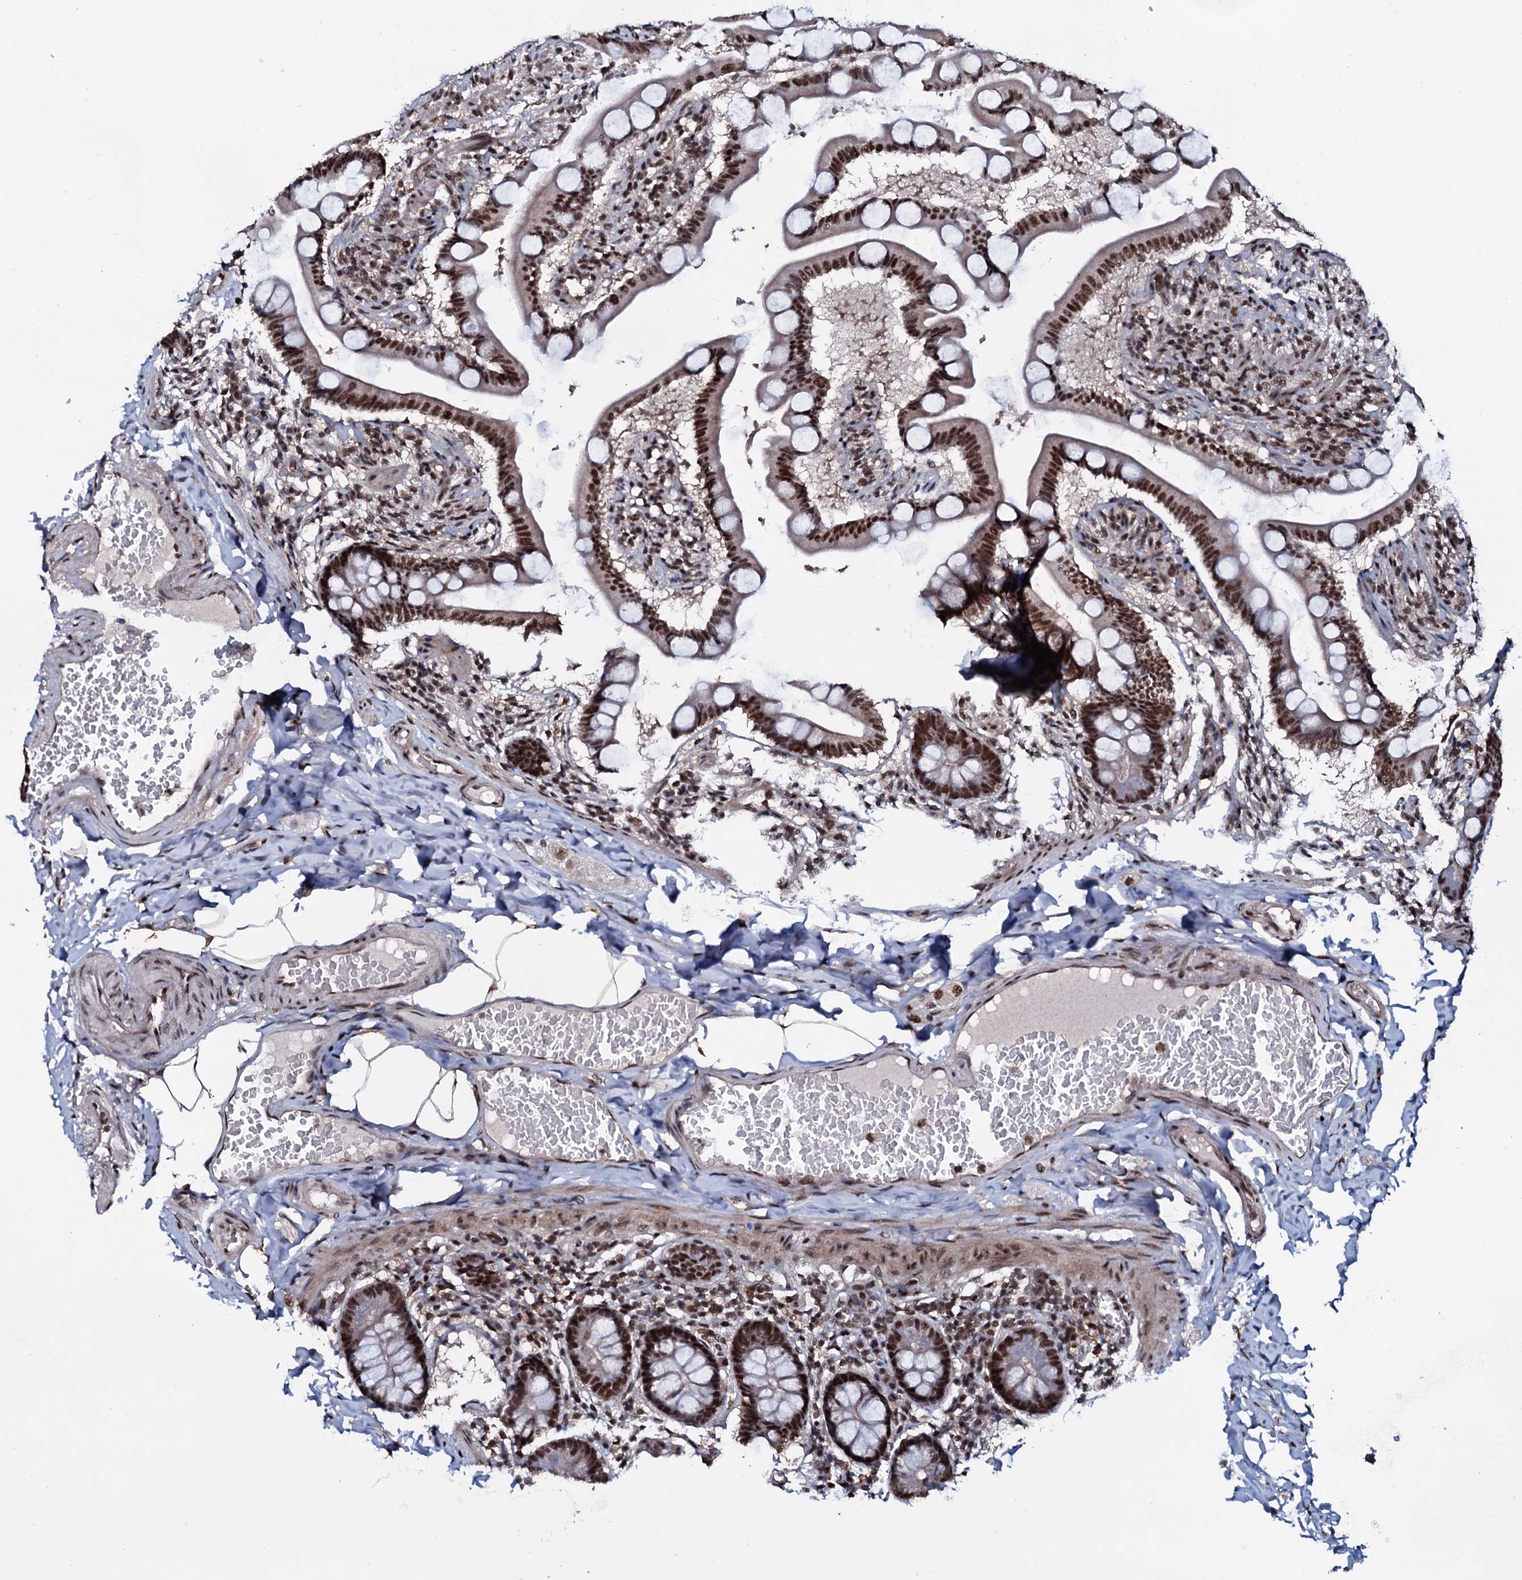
{"staining": {"intensity": "strong", "quantity": ">75%", "location": "nuclear"}, "tissue": "small intestine", "cell_type": "Glandular cells", "image_type": "normal", "snomed": [{"axis": "morphology", "description": "Normal tissue, NOS"}, {"axis": "topography", "description": "Small intestine"}], "caption": "A high-resolution photomicrograph shows immunohistochemistry staining of benign small intestine, which reveals strong nuclear positivity in about >75% of glandular cells. The staining was performed using DAB to visualize the protein expression in brown, while the nuclei were stained in blue with hematoxylin (Magnification: 20x).", "gene": "PRPF18", "patient": {"sex": "male", "age": 41}}